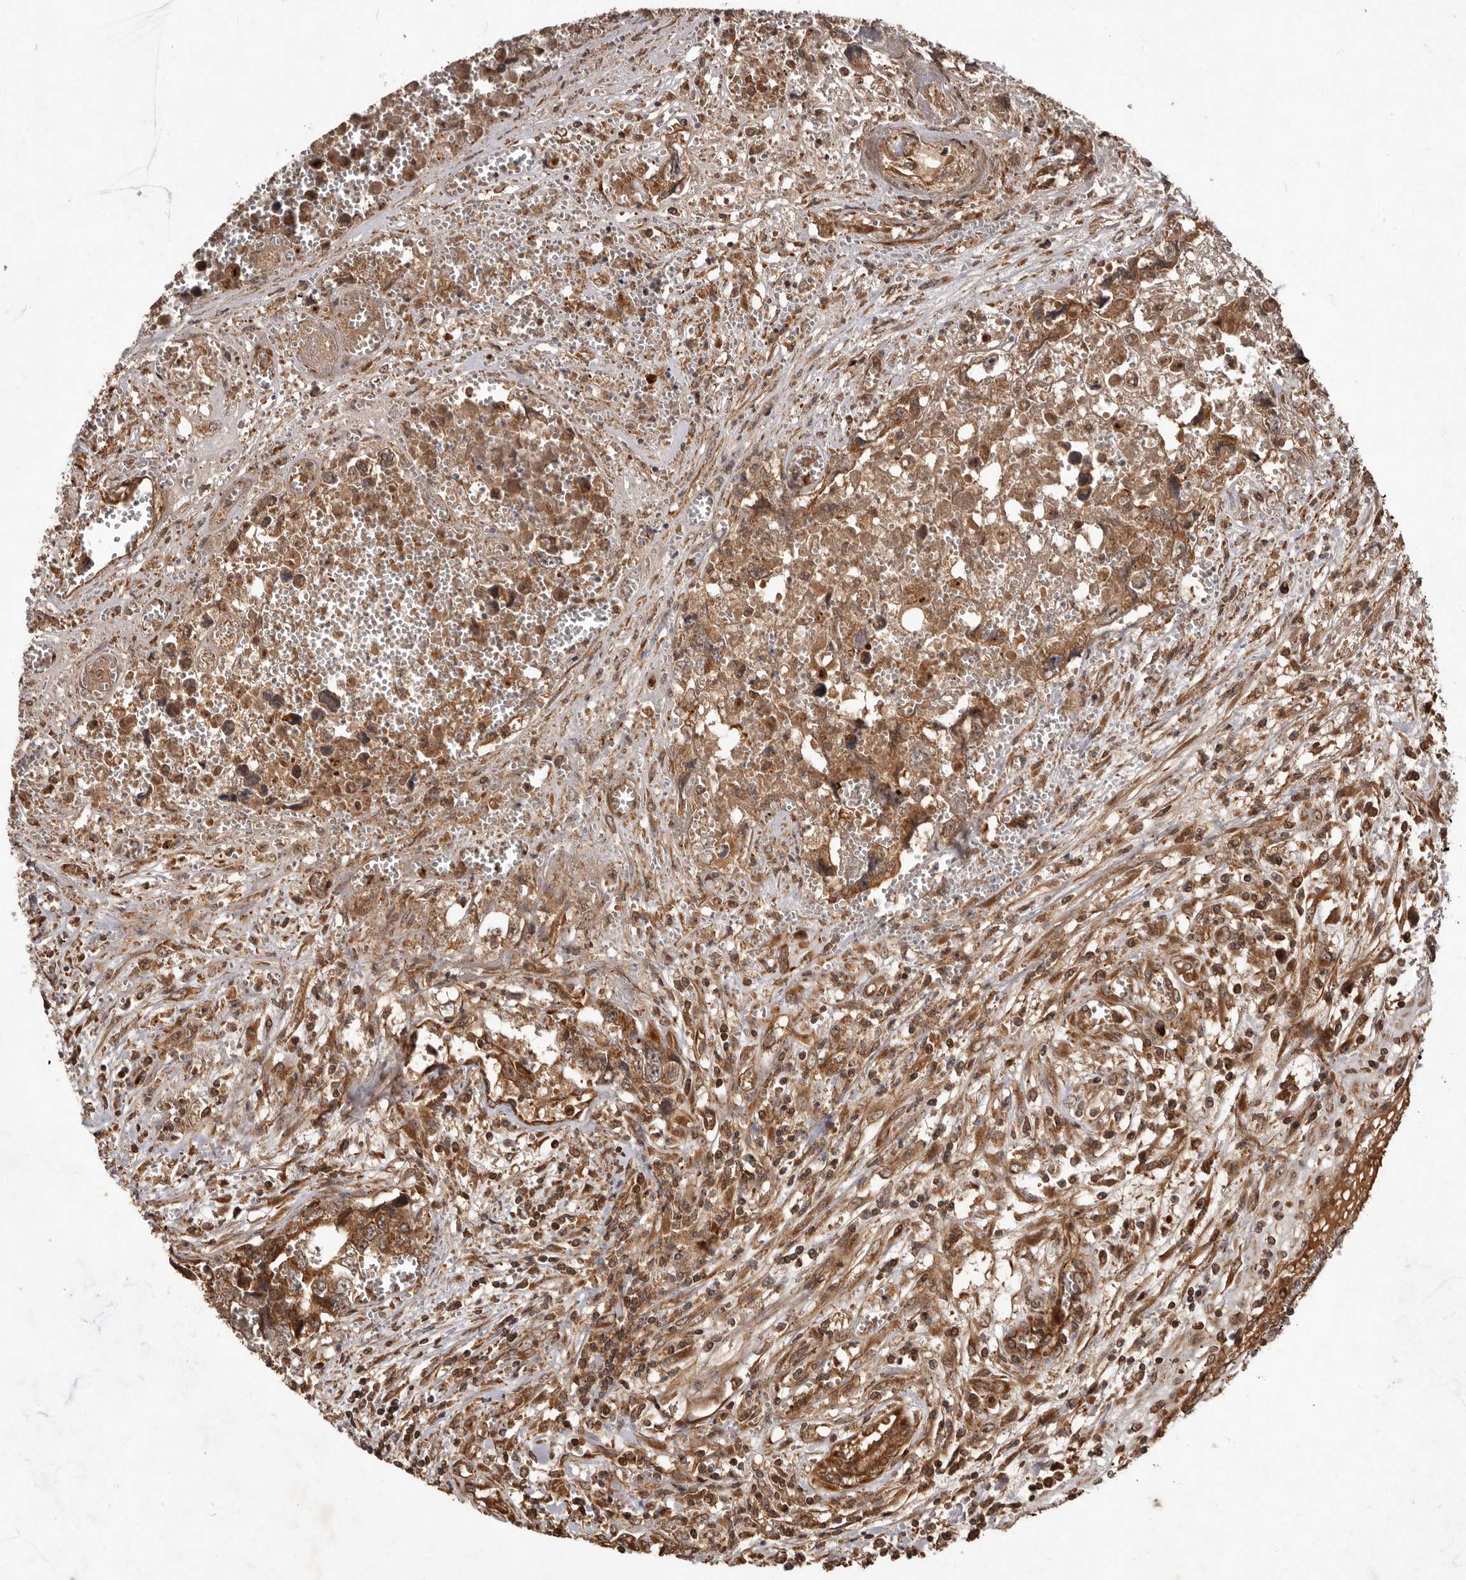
{"staining": {"intensity": "strong", "quantity": ">75%", "location": "cytoplasmic/membranous"}, "tissue": "testis cancer", "cell_type": "Tumor cells", "image_type": "cancer", "snomed": [{"axis": "morphology", "description": "Carcinoma, Embryonal, NOS"}, {"axis": "topography", "description": "Testis"}], "caption": "Tumor cells display high levels of strong cytoplasmic/membranous positivity in approximately >75% of cells in testis embryonal carcinoma. (DAB IHC with brightfield microscopy, high magnification).", "gene": "STK36", "patient": {"sex": "male", "age": 31}}